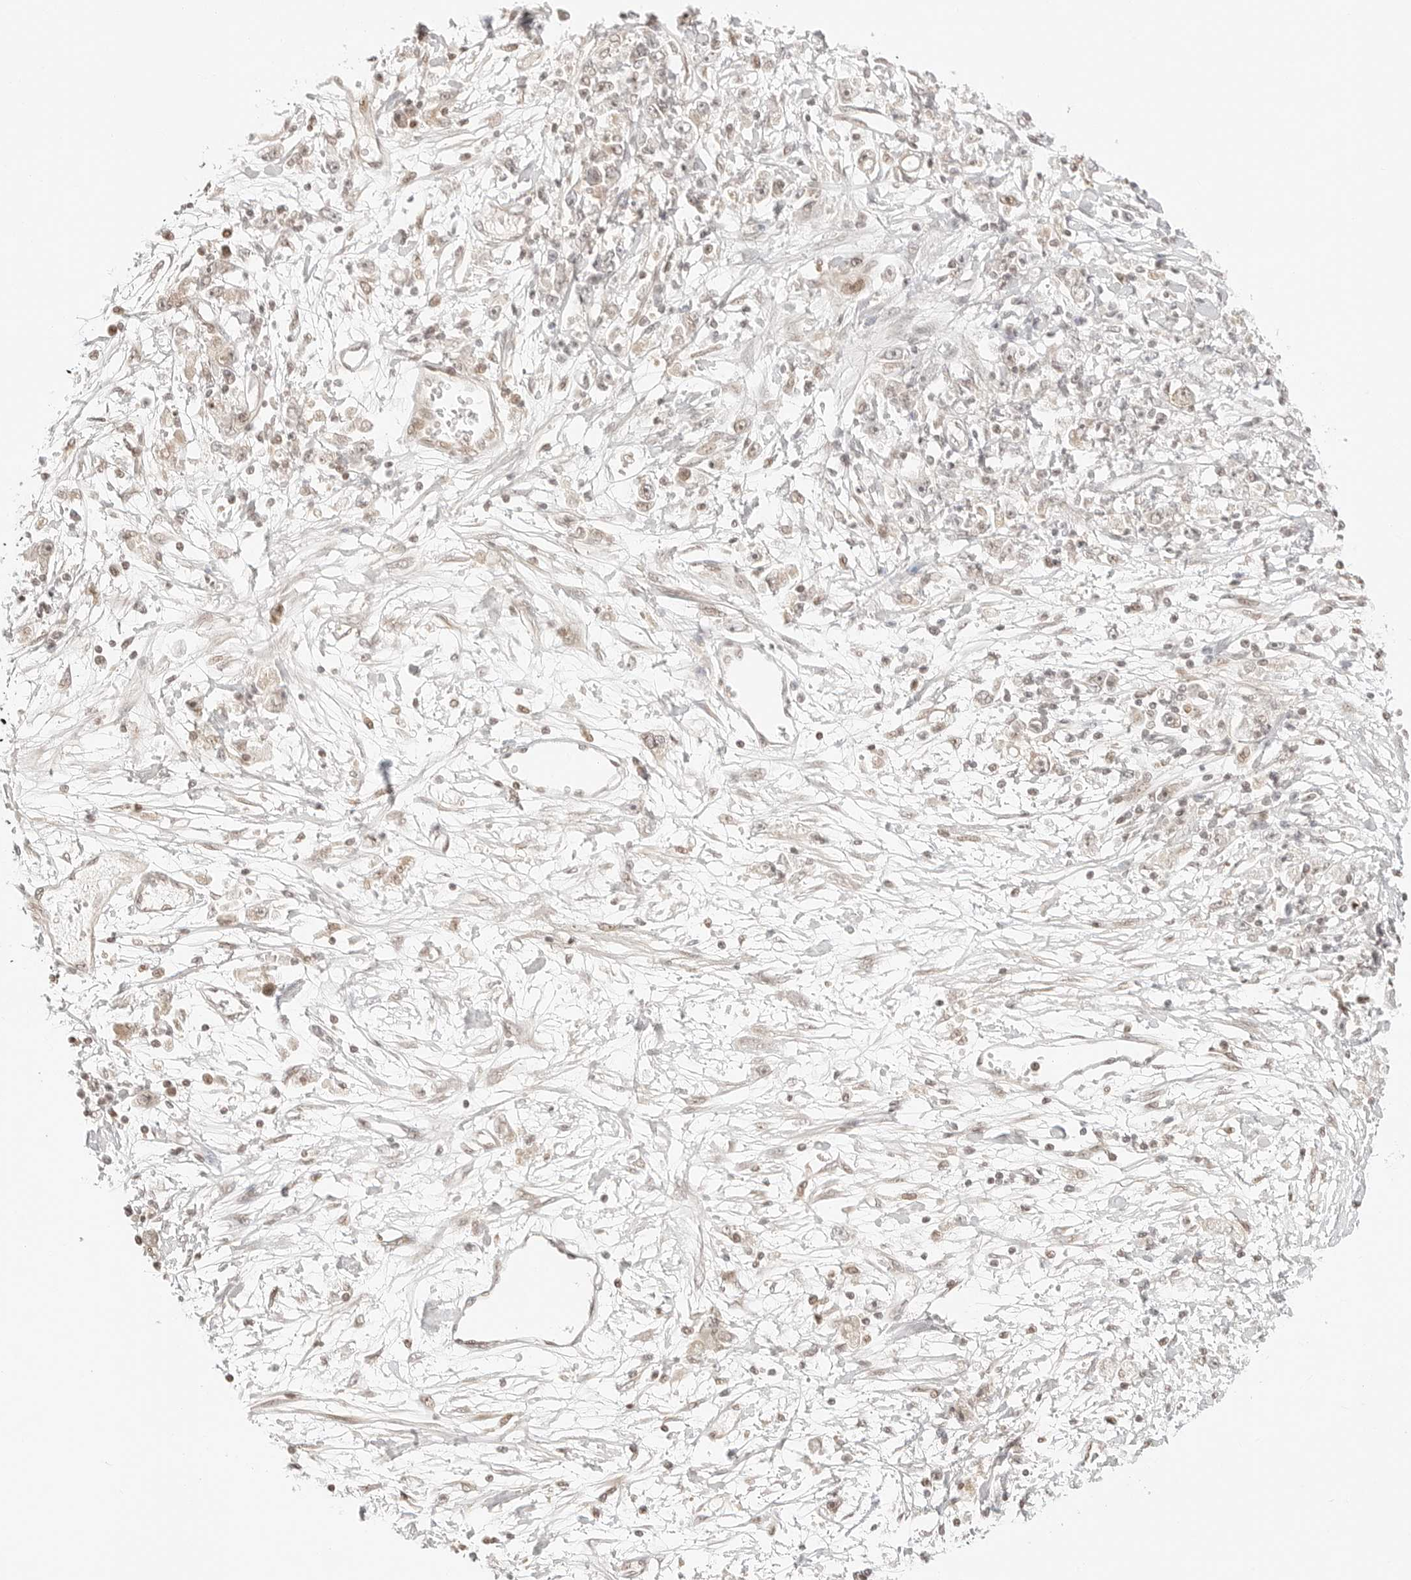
{"staining": {"intensity": "negative", "quantity": "none", "location": "none"}, "tissue": "stomach cancer", "cell_type": "Tumor cells", "image_type": "cancer", "snomed": [{"axis": "morphology", "description": "Adenocarcinoma, NOS"}, {"axis": "topography", "description": "Stomach"}], "caption": "A micrograph of human stomach adenocarcinoma is negative for staining in tumor cells.", "gene": "RPS6KL1", "patient": {"sex": "female", "age": 59}}